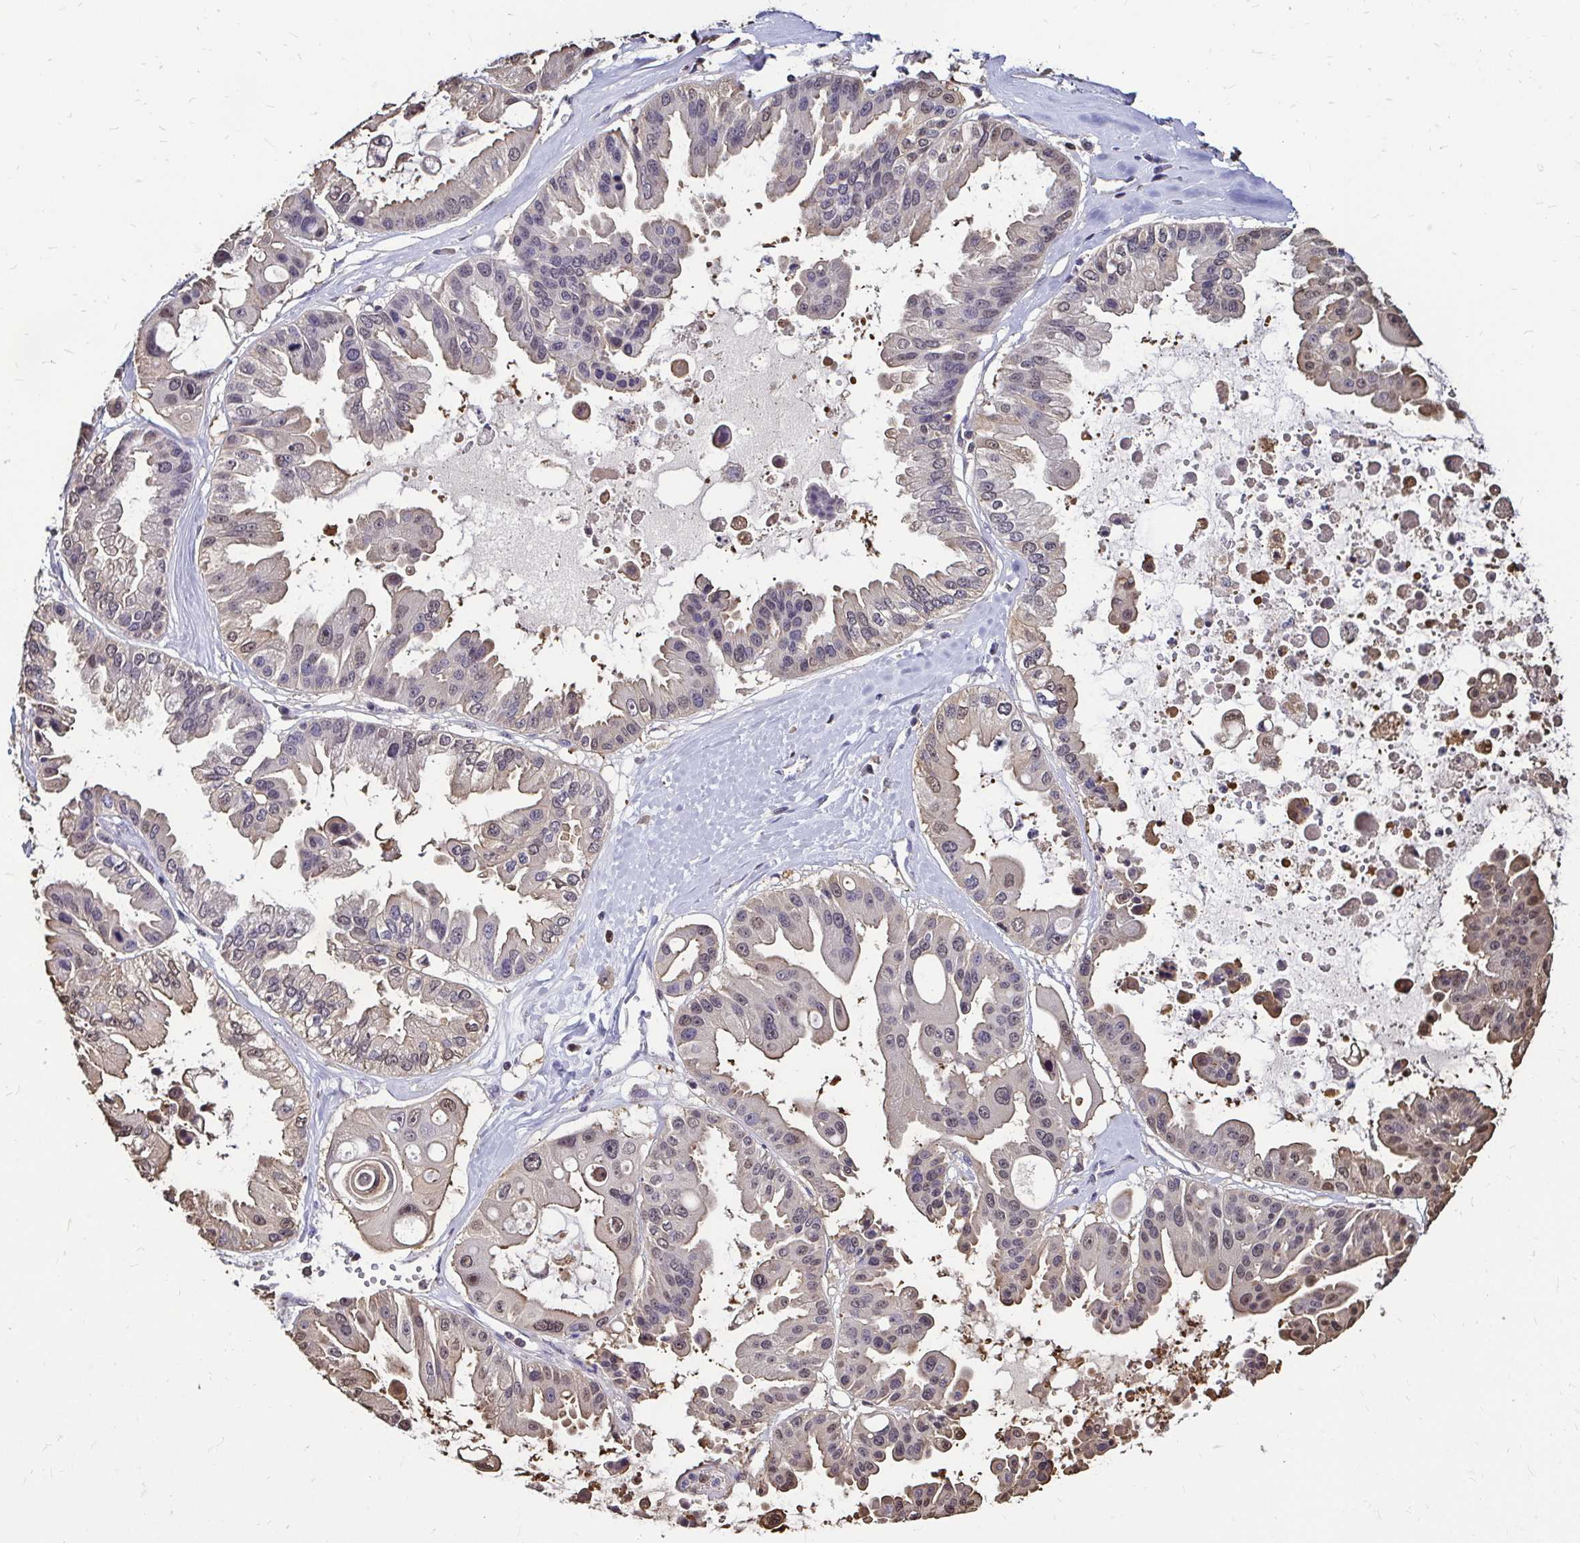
{"staining": {"intensity": "weak", "quantity": "<25%", "location": "cytoplasmic/membranous,nuclear"}, "tissue": "ovarian cancer", "cell_type": "Tumor cells", "image_type": "cancer", "snomed": [{"axis": "morphology", "description": "Cystadenocarcinoma, serous, NOS"}, {"axis": "topography", "description": "Ovary"}], "caption": "This is an IHC micrograph of human ovarian cancer (serous cystadenocarcinoma). There is no expression in tumor cells.", "gene": "ZFP1", "patient": {"sex": "female", "age": 56}}